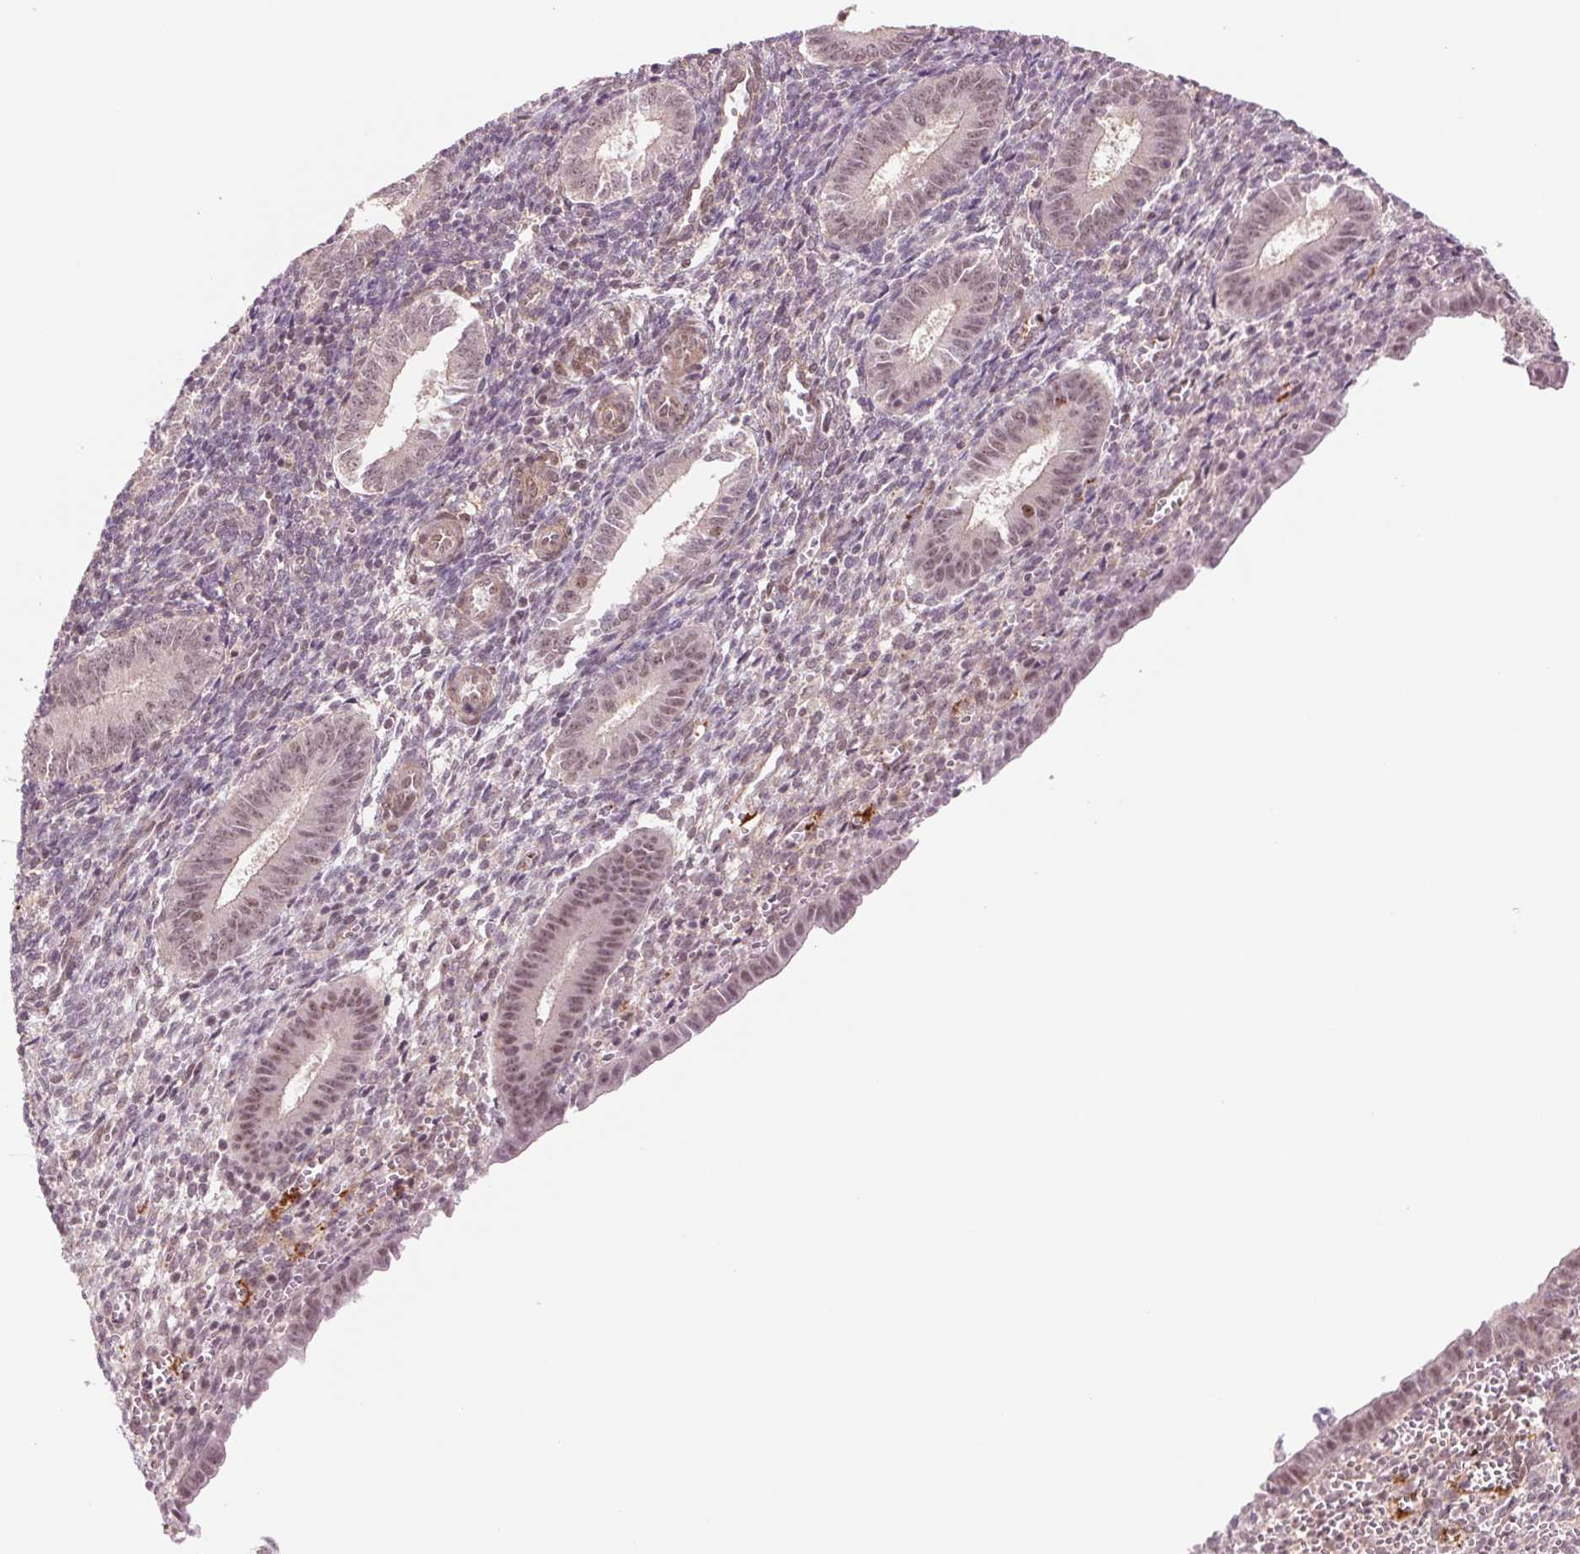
{"staining": {"intensity": "negative", "quantity": "none", "location": "none"}, "tissue": "endometrium", "cell_type": "Cells in endometrial stroma", "image_type": "normal", "snomed": [{"axis": "morphology", "description": "Normal tissue, NOS"}, {"axis": "topography", "description": "Endometrium"}], "caption": "Immunohistochemical staining of unremarkable endometrium shows no significant expression in cells in endometrial stroma.", "gene": "CWC25", "patient": {"sex": "female", "age": 25}}